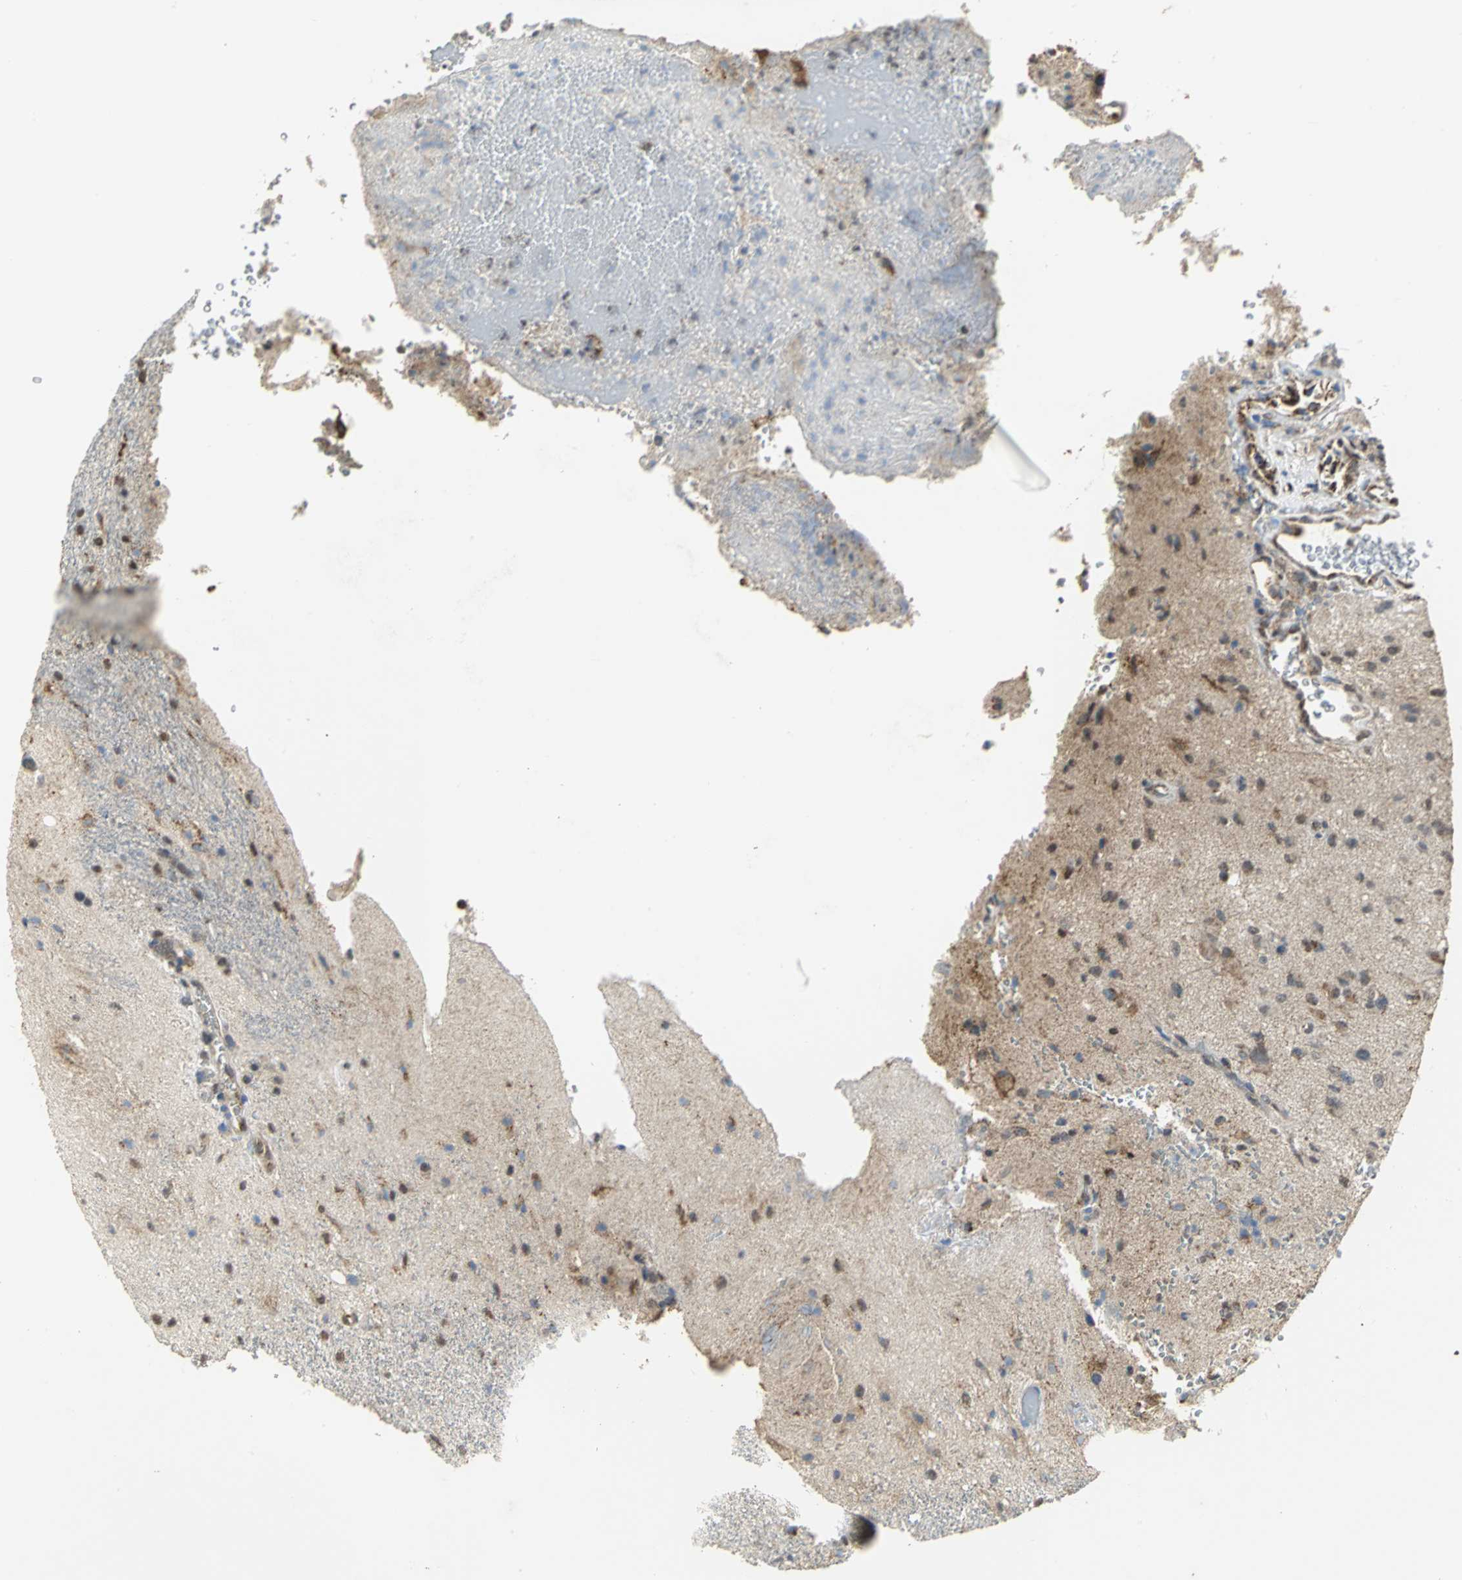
{"staining": {"intensity": "strong", "quantity": ">75%", "location": "cytoplasmic/membranous"}, "tissue": "glioma", "cell_type": "Tumor cells", "image_type": "cancer", "snomed": [{"axis": "morphology", "description": "Normal tissue, NOS"}, {"axis": "morphology", "description": "Glioma, malignant, High grade"}, {"axis": "topography", "description": "Cerebral cortex"}], "caption": "This photomicrograph demonstrates immunohistochemistry (IHC) staining of human high-grade glioma (malignant), with high strong cytoplasmic/membranous expression in about >75% of tumor cells.", "gene": "NDUFB5", "patient": {"sex": "male", "age": 56}}